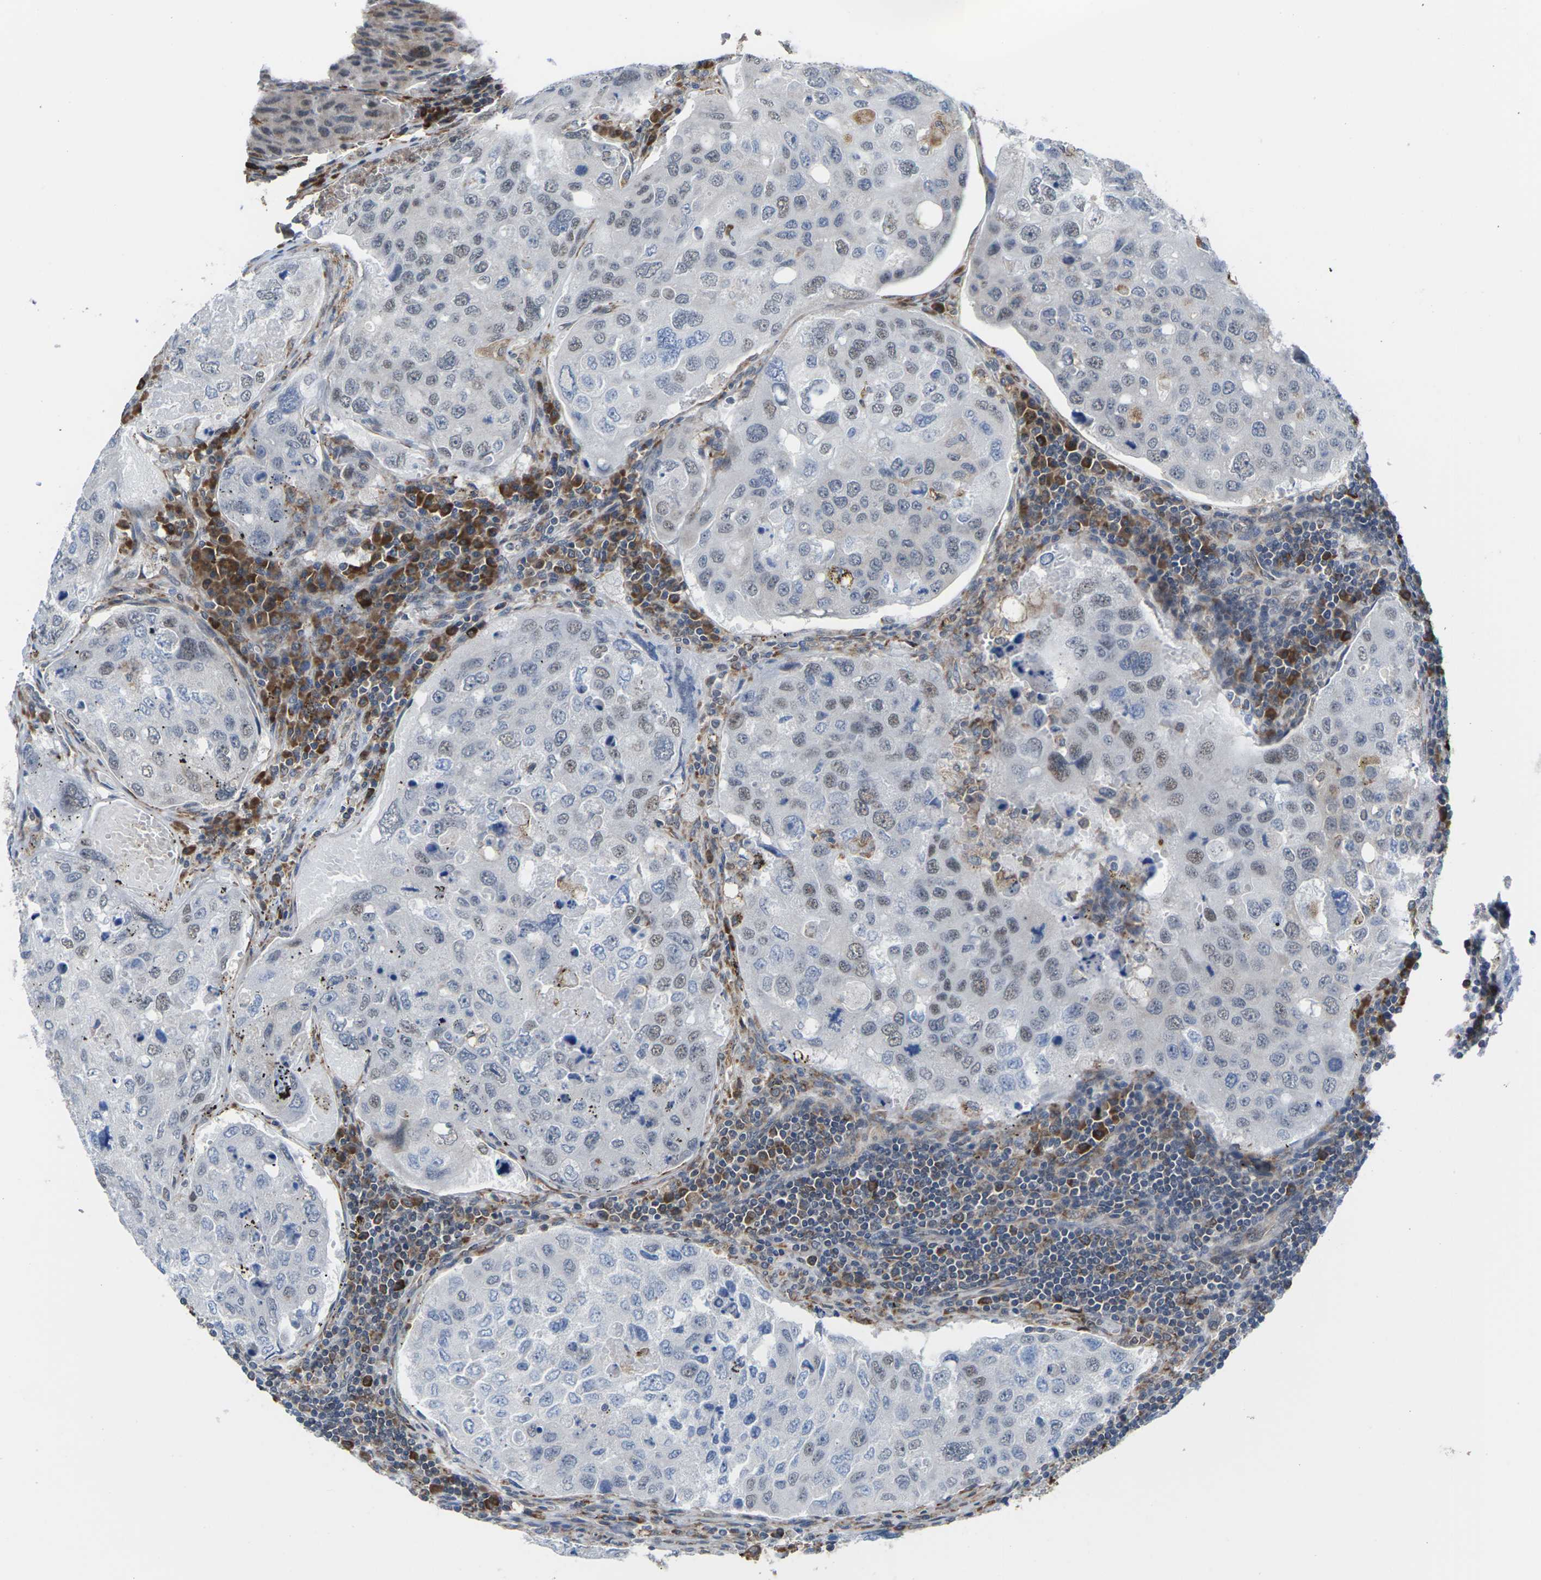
{"staining": {"intensity": "negative", "quantity": "none", "location": "none"}, "tissue": "urothelial cancer", "cell_type": "Tumor cells", "image_type": "cancer", "snomed": [{"axis": "morphology", "description": "Urothelial carcinoma, High grade"}, {"axis": "topography", "description": "Lymph node"}, {"axis": "topography", "description": "Urinary bladder"}], "caption": "High power microscopy photomicrograph of an immunohistochemistry (IHC) photomicrograph of urothelial carcinoma (high-grade), revealing no significant staining in tumor cells.", "gene": "PDZK1IP1", "patient": {"sex": "male", "age": 51}}